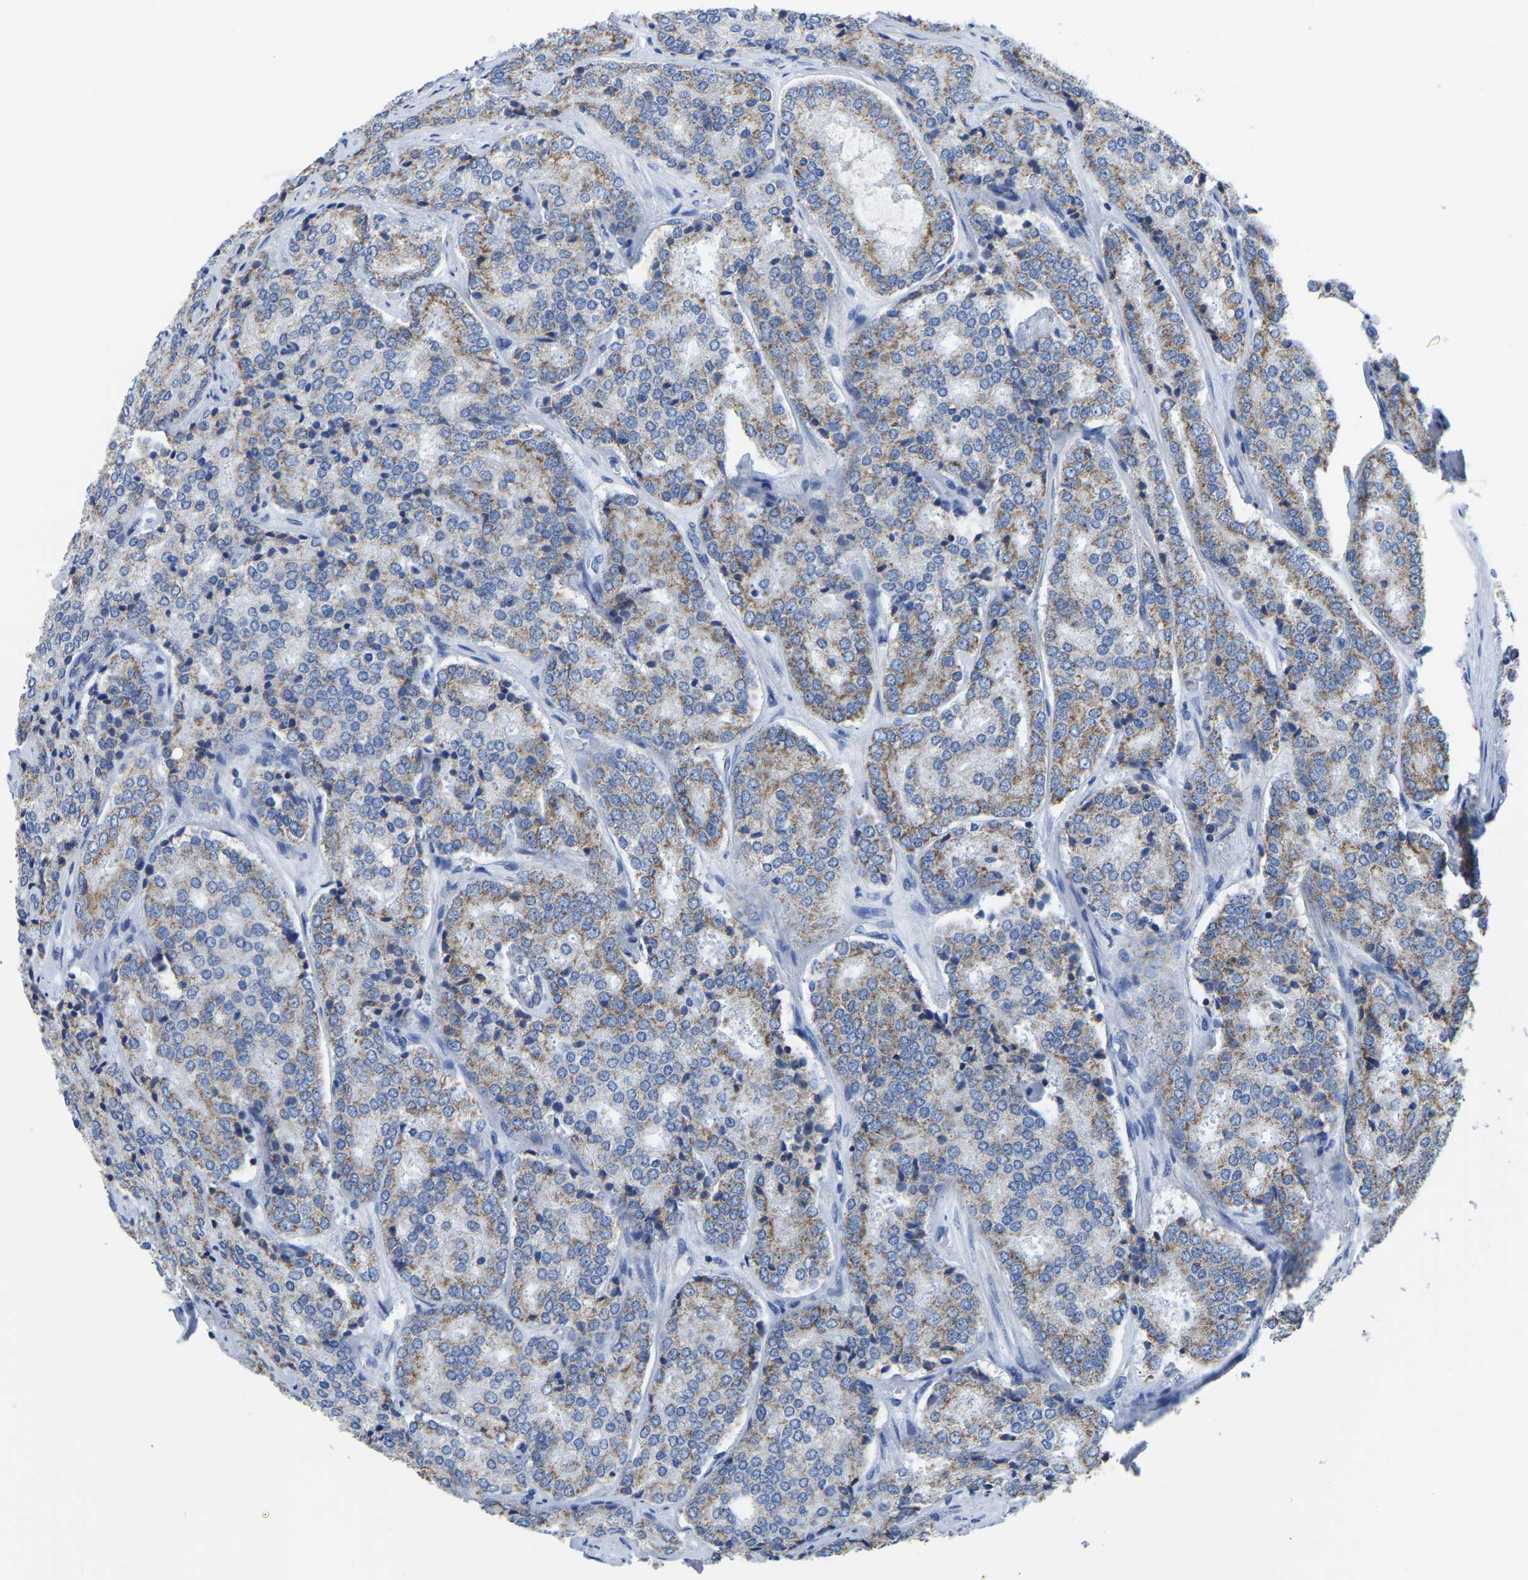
{"staining": {"intensity": "moderate", "quantity": ">75%", "location": "cytoplasmic/membranous"}, "tissue": "prostate cancer", "cell_type": "Tumor cells", "image_type": "cancer", "snomed": [{"axis": "morphology", "description": "Adenocarcinoma, High grade"}, {"axis": "topography", "description": "Prostate"}], "caption": "Brown immunohistochemical staining in human prostate cancer (high-grade adenocarcinoma) displays moderate cytoplasmic/membranous staining in approximately >75% of tumor cells.", "gene": "ETFA", "patient": {"sex": "male", "age": 65}}